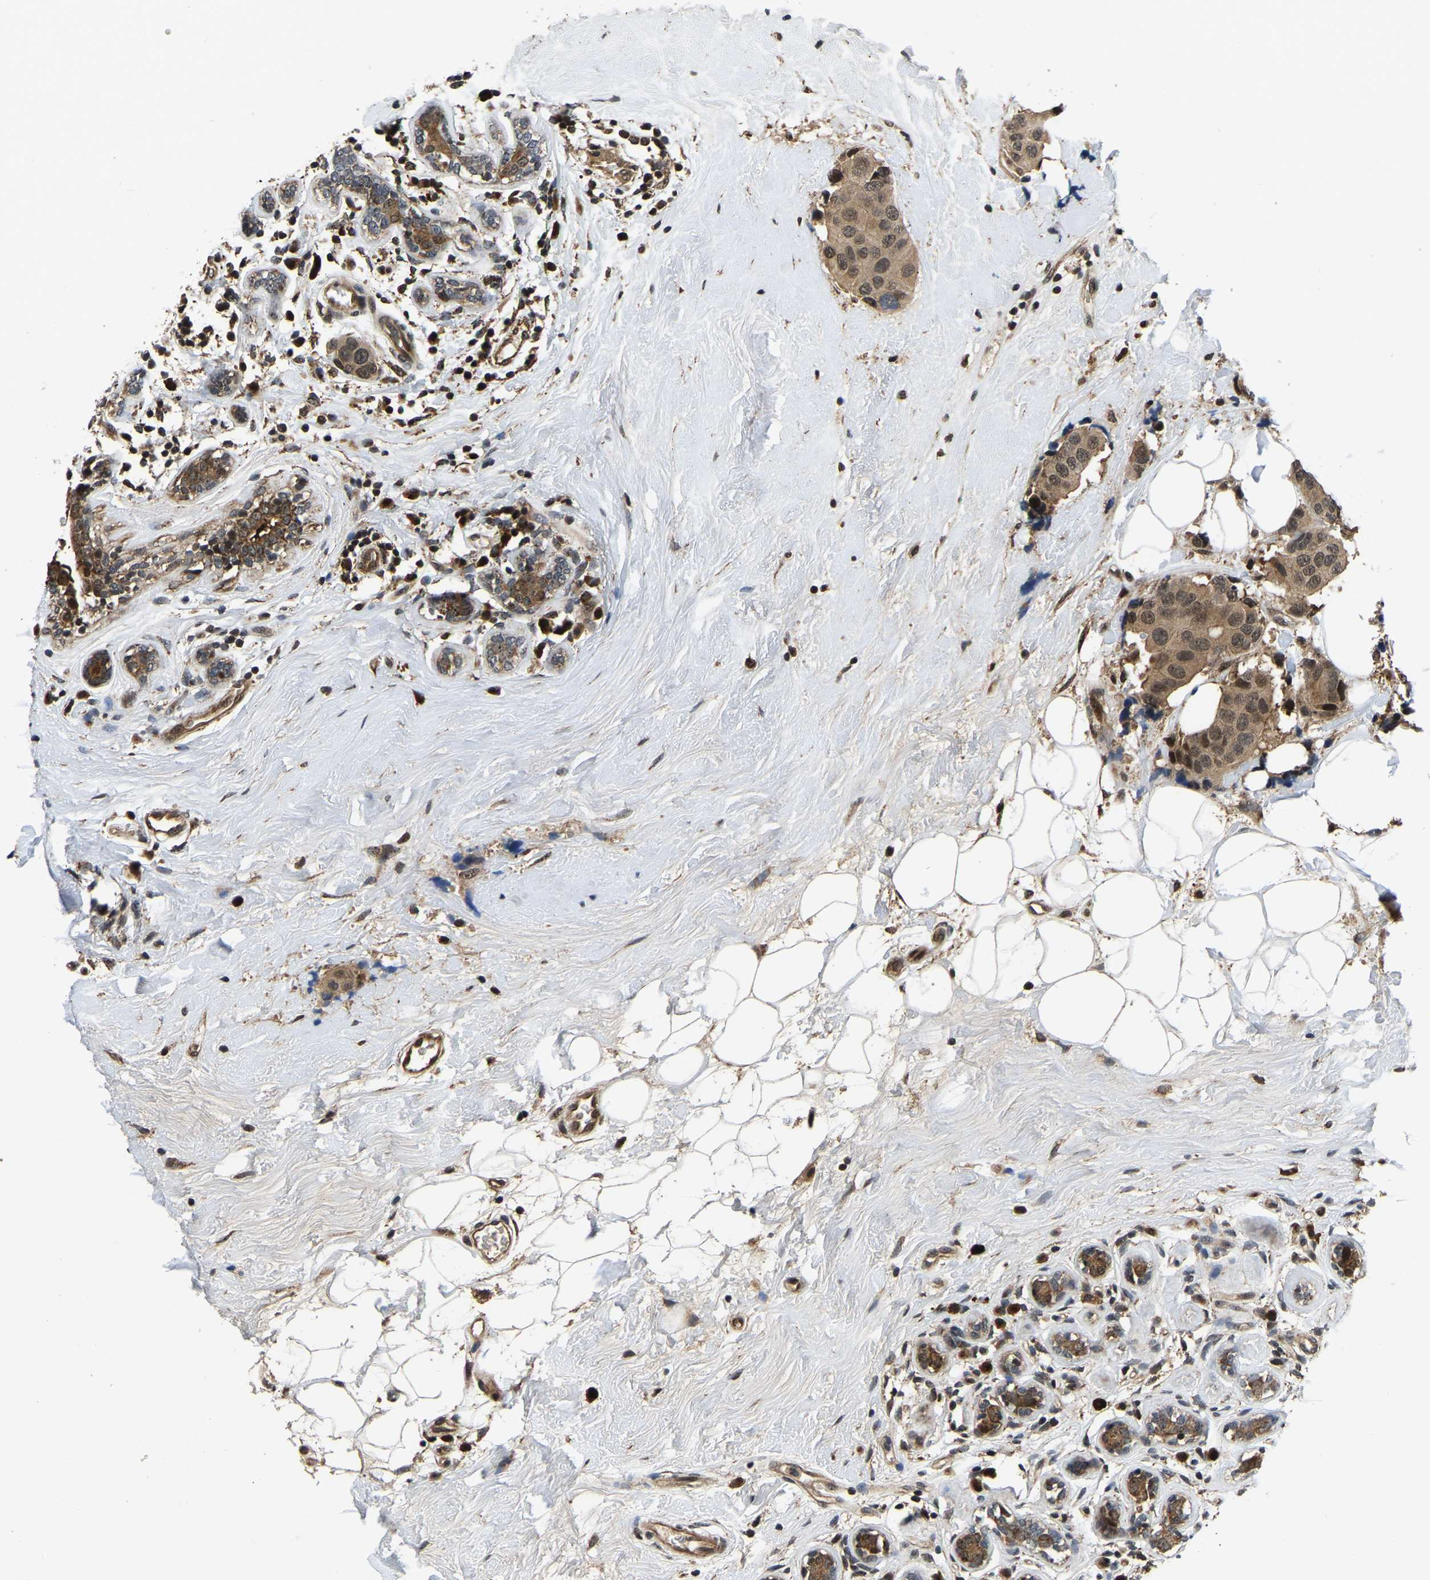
{"staining": {"intensity": "moderate", "quantity": ">75%", "location": "cytoplasmic/membranous,nuclear"}, "tissue": "breast cancer", "cell_type": "Tumor cells", "image_type": "cancer", "snomed": [{"axis": "morphology", "description": "Normal tissue, NOS"}, {"axis": "morphology", "description": "Duct carcinoma"}, {"axis": "topography", "description": "Breast"}], "caption": "This histopathology image exhibits IHC staining of human breast cancer, with medium moderate cytoplasmic/membranous and nuclear positivity in about >75% of tumor cells.", "gene": "CIAO1", "patient": {"sex": "female", "age": 39}}